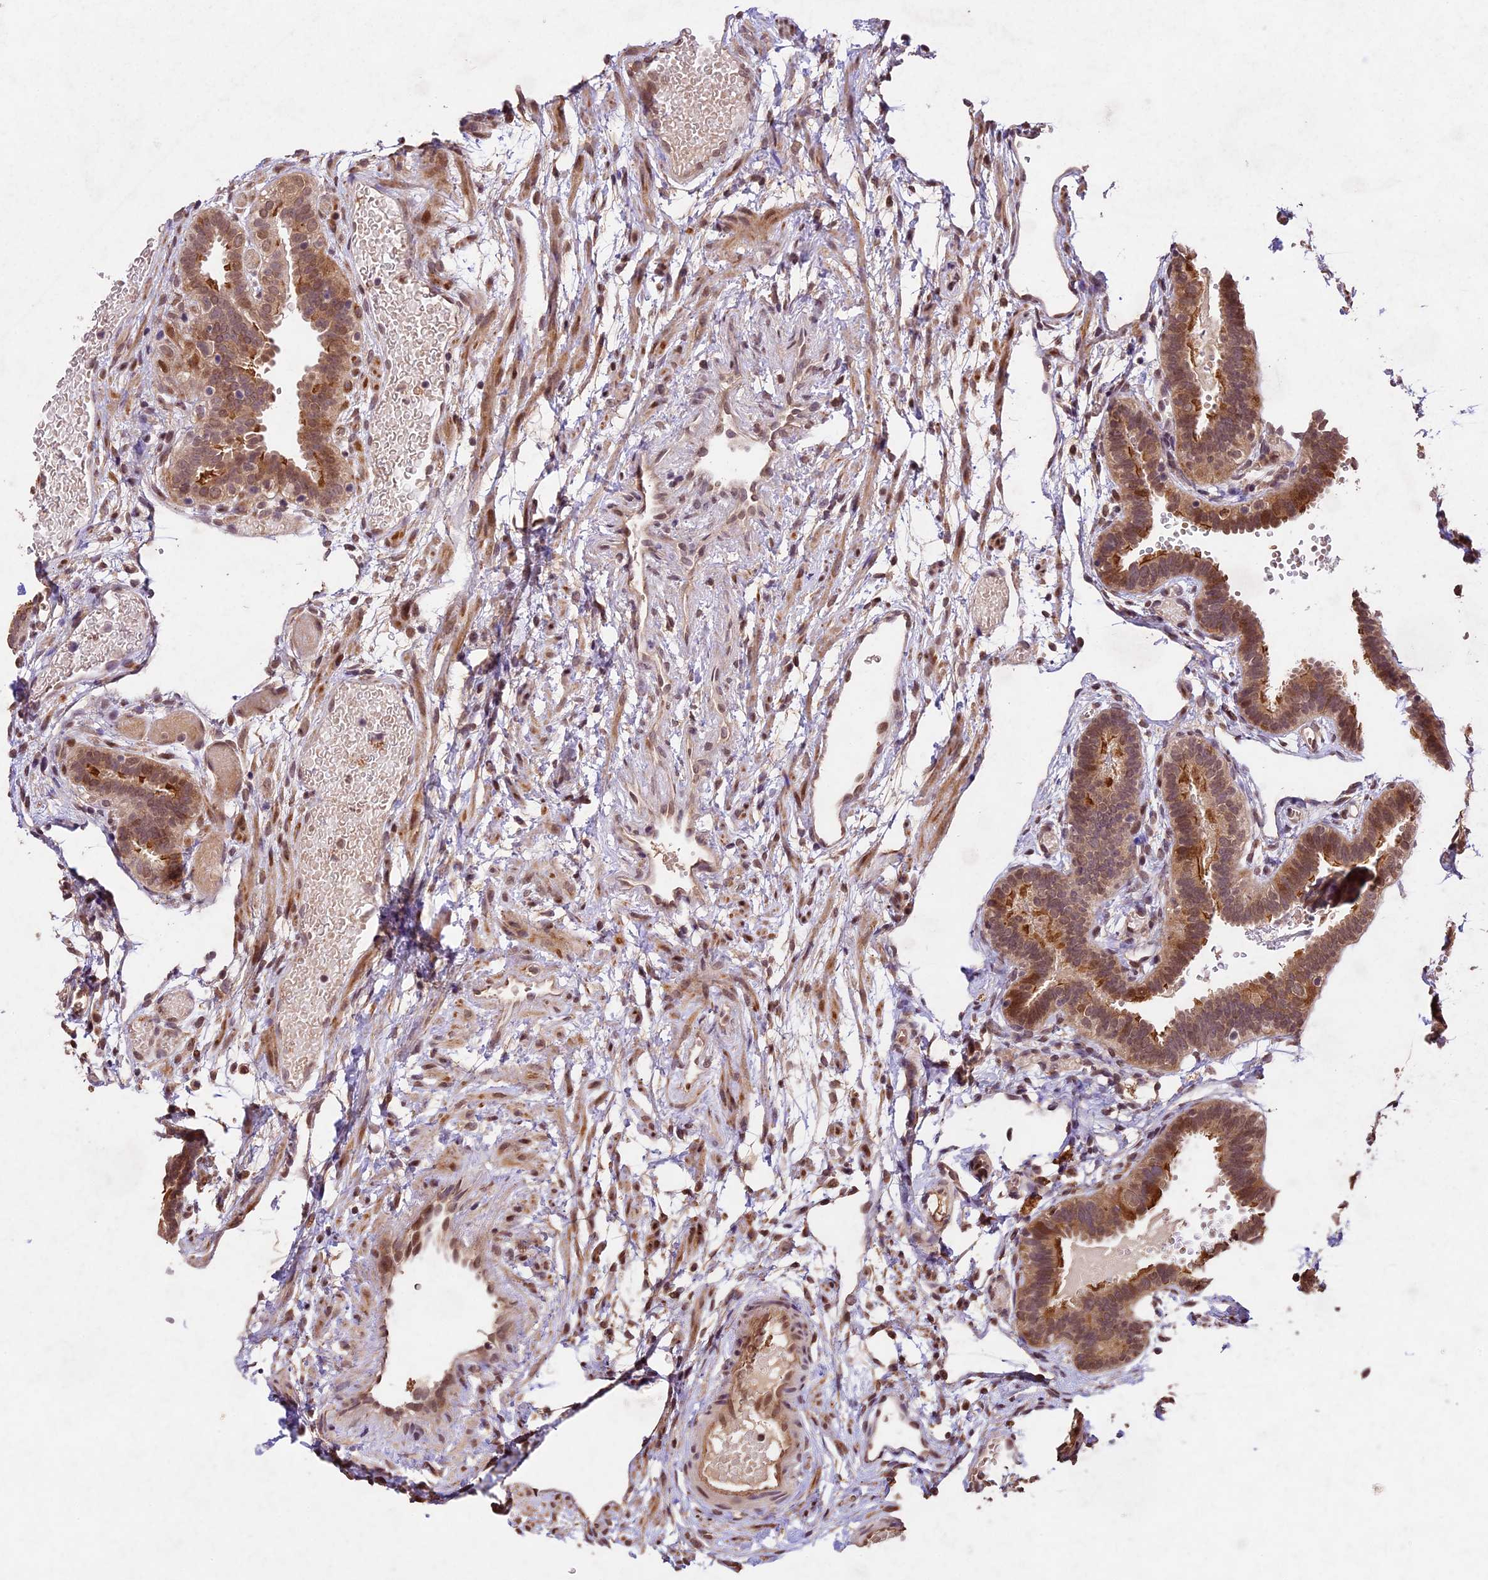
{"staining": {"intensity": "moderate", "quantity": ">75%", "location": "cytoplasmic/membranous,nuclear"}, "tissue": "fallopian tube", "cell_type": "Glandular cells", "image_type": "normal", "snomed": [{"axis": "morphology", "description": "Normal tissue, NOS"}, {"axis": "topography", "description": "Fallopian tube"}], "caption": "This image reveals immunohistochemistry staining of benign human fallopian tube, with medium moderate cytoplasmic/membranous,nuclear expression in approximately >75% of glandular cells.", "gene": "CDKN2AIP", "patient": {"sex": "female", "age": 37}}